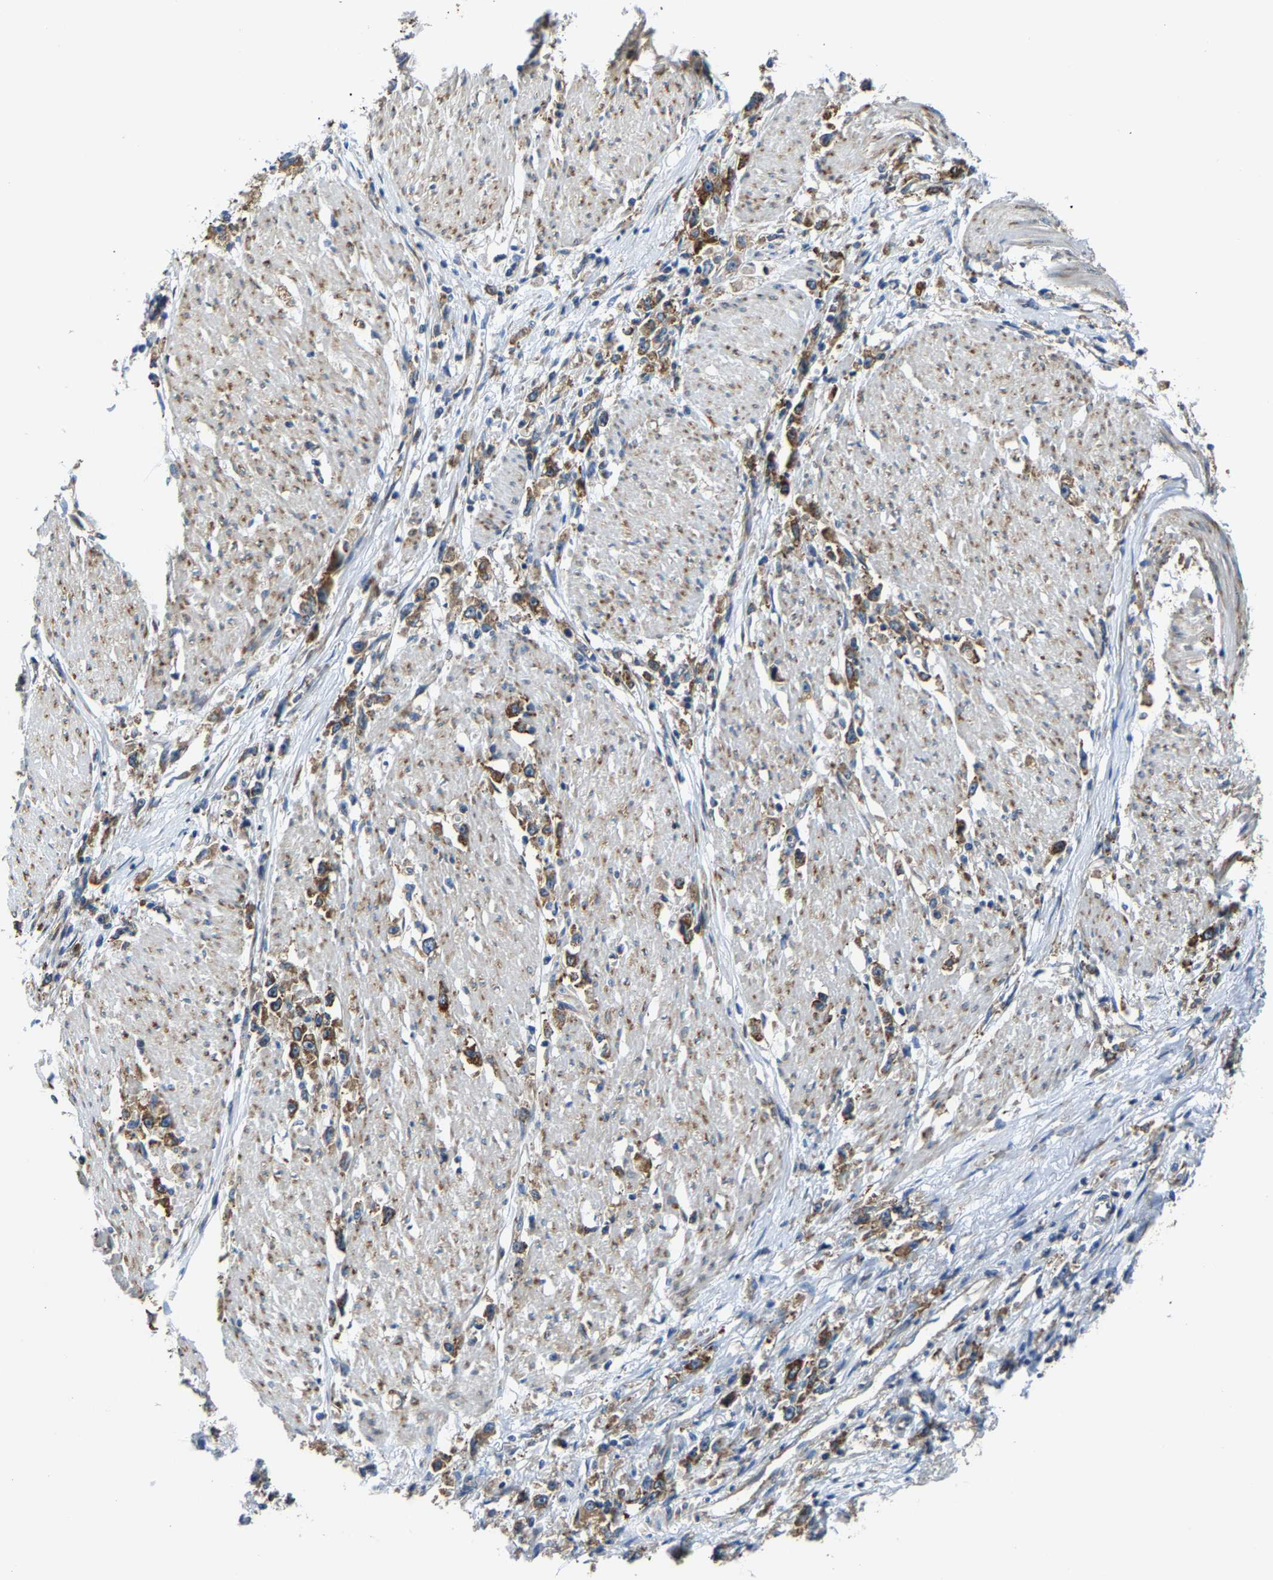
{"staining": {"intensity": "strong", "quantity": ">75%", "location": "cytoplasmic/membranous"}, "tissue": "stomach cancer", "cell_type": "Tumor cells", "image_type": "cancer", "snomed": [{"axis": "morphology", "description": "Adenocarcinoma, NOS"}, {"axis": "topography", "description": "Stomach"}], "caption": "A high amount of strong cytoplasmic/membranous expression is seen in approximately >75% of tumor cells in adenocarcinoma (stomach) tissue.", "gene": "G3BP2", "patient": {"sex": "female", "age": 59}}